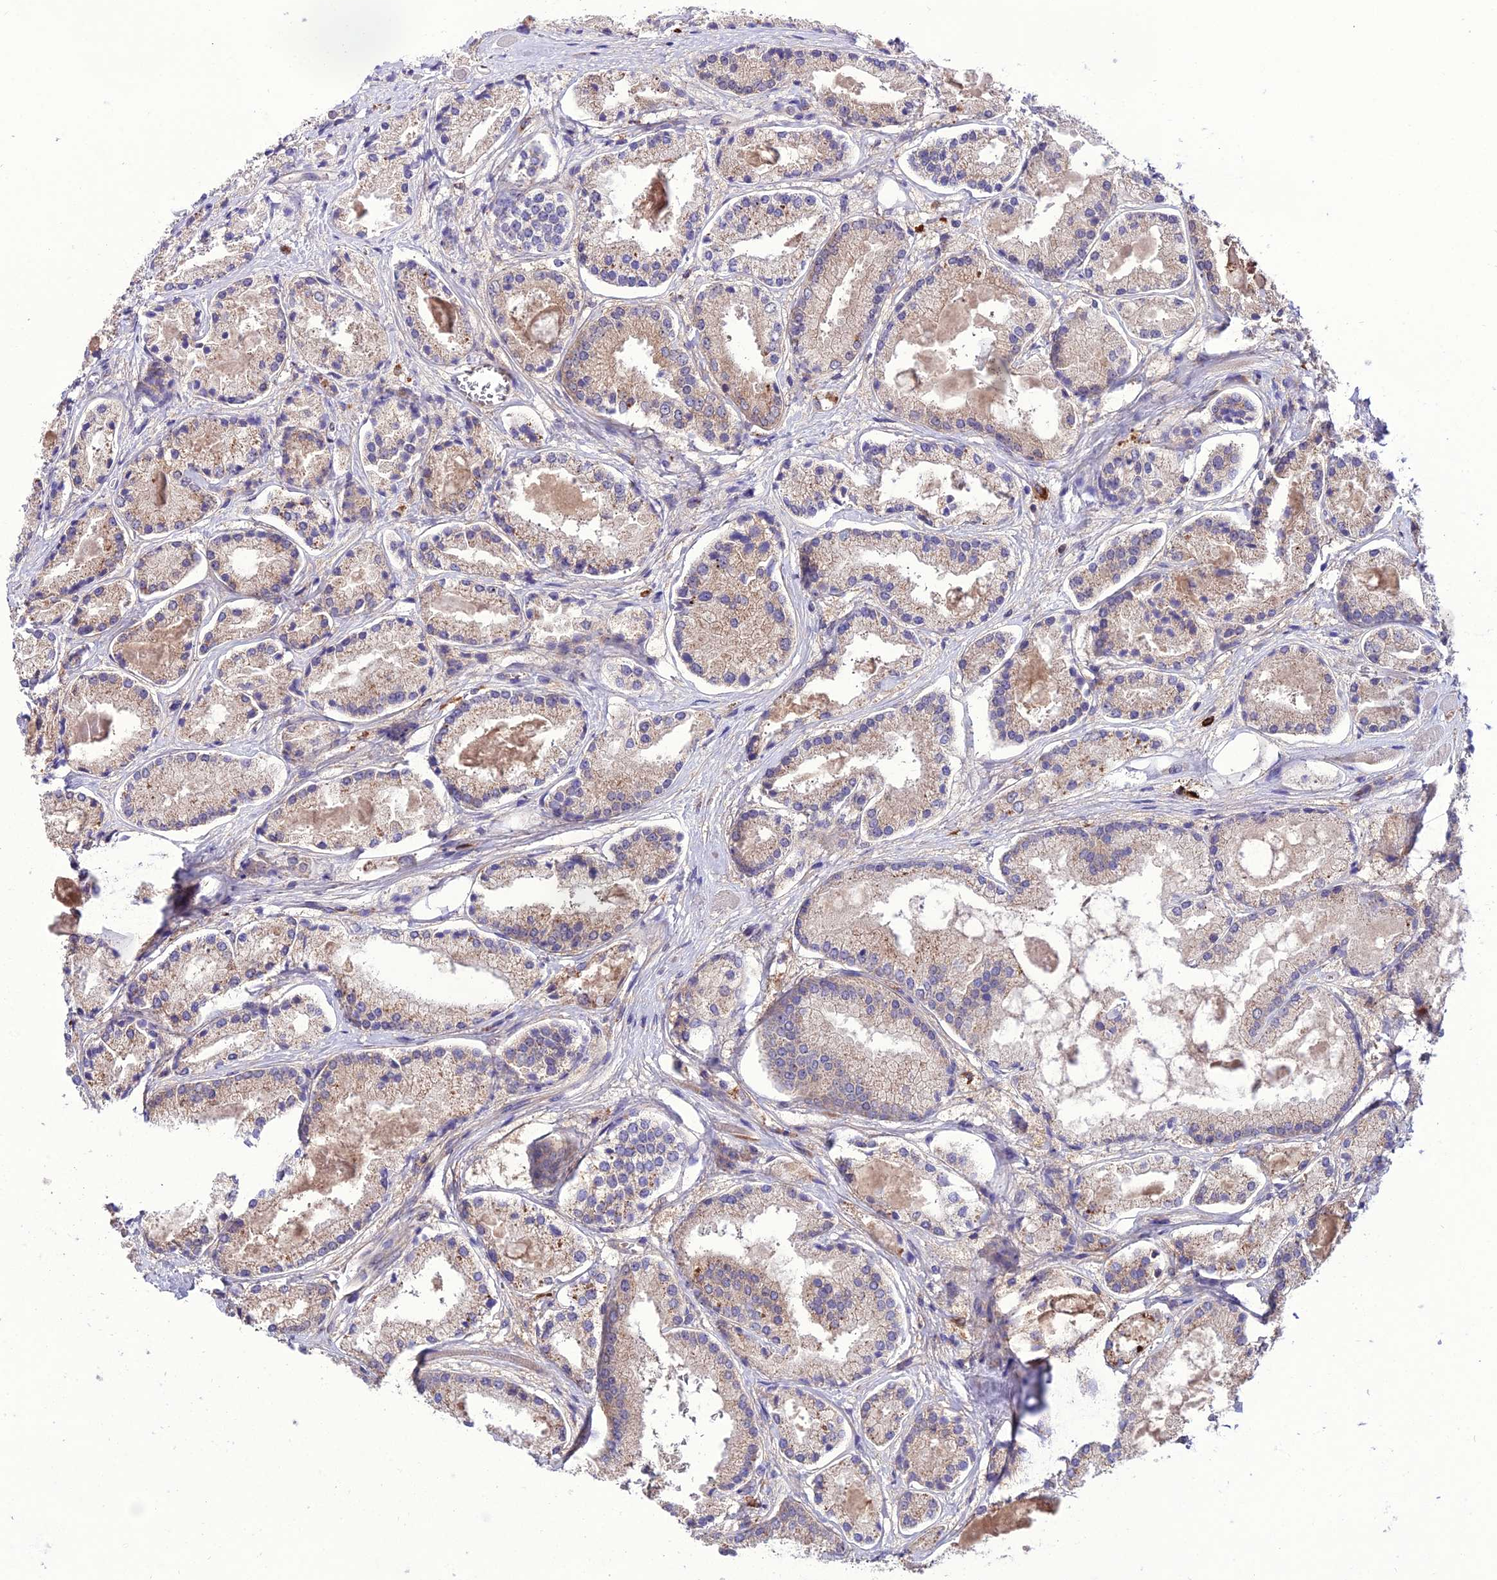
{"staining": {"intensity": "weak", "quantity": ">75%", "location": "cytoplasmic/membranous"}, "tissue": "prostate cancer", "cell_type": "Tumor cells", "image_type": "cancer", "snomed": [{"axis": "morphology", "description": "Adenocarcinoma, High grade"}, {"axis": "topography", "description": "Prostate"}], "caption": "Prostate cancer stained for a protein (brown) shows weak cytoplasmic/membranous positive expression in about >75% of tumor cells.", "gene": "PPIL3", "patient": {"sex": "male", "age": 67}}